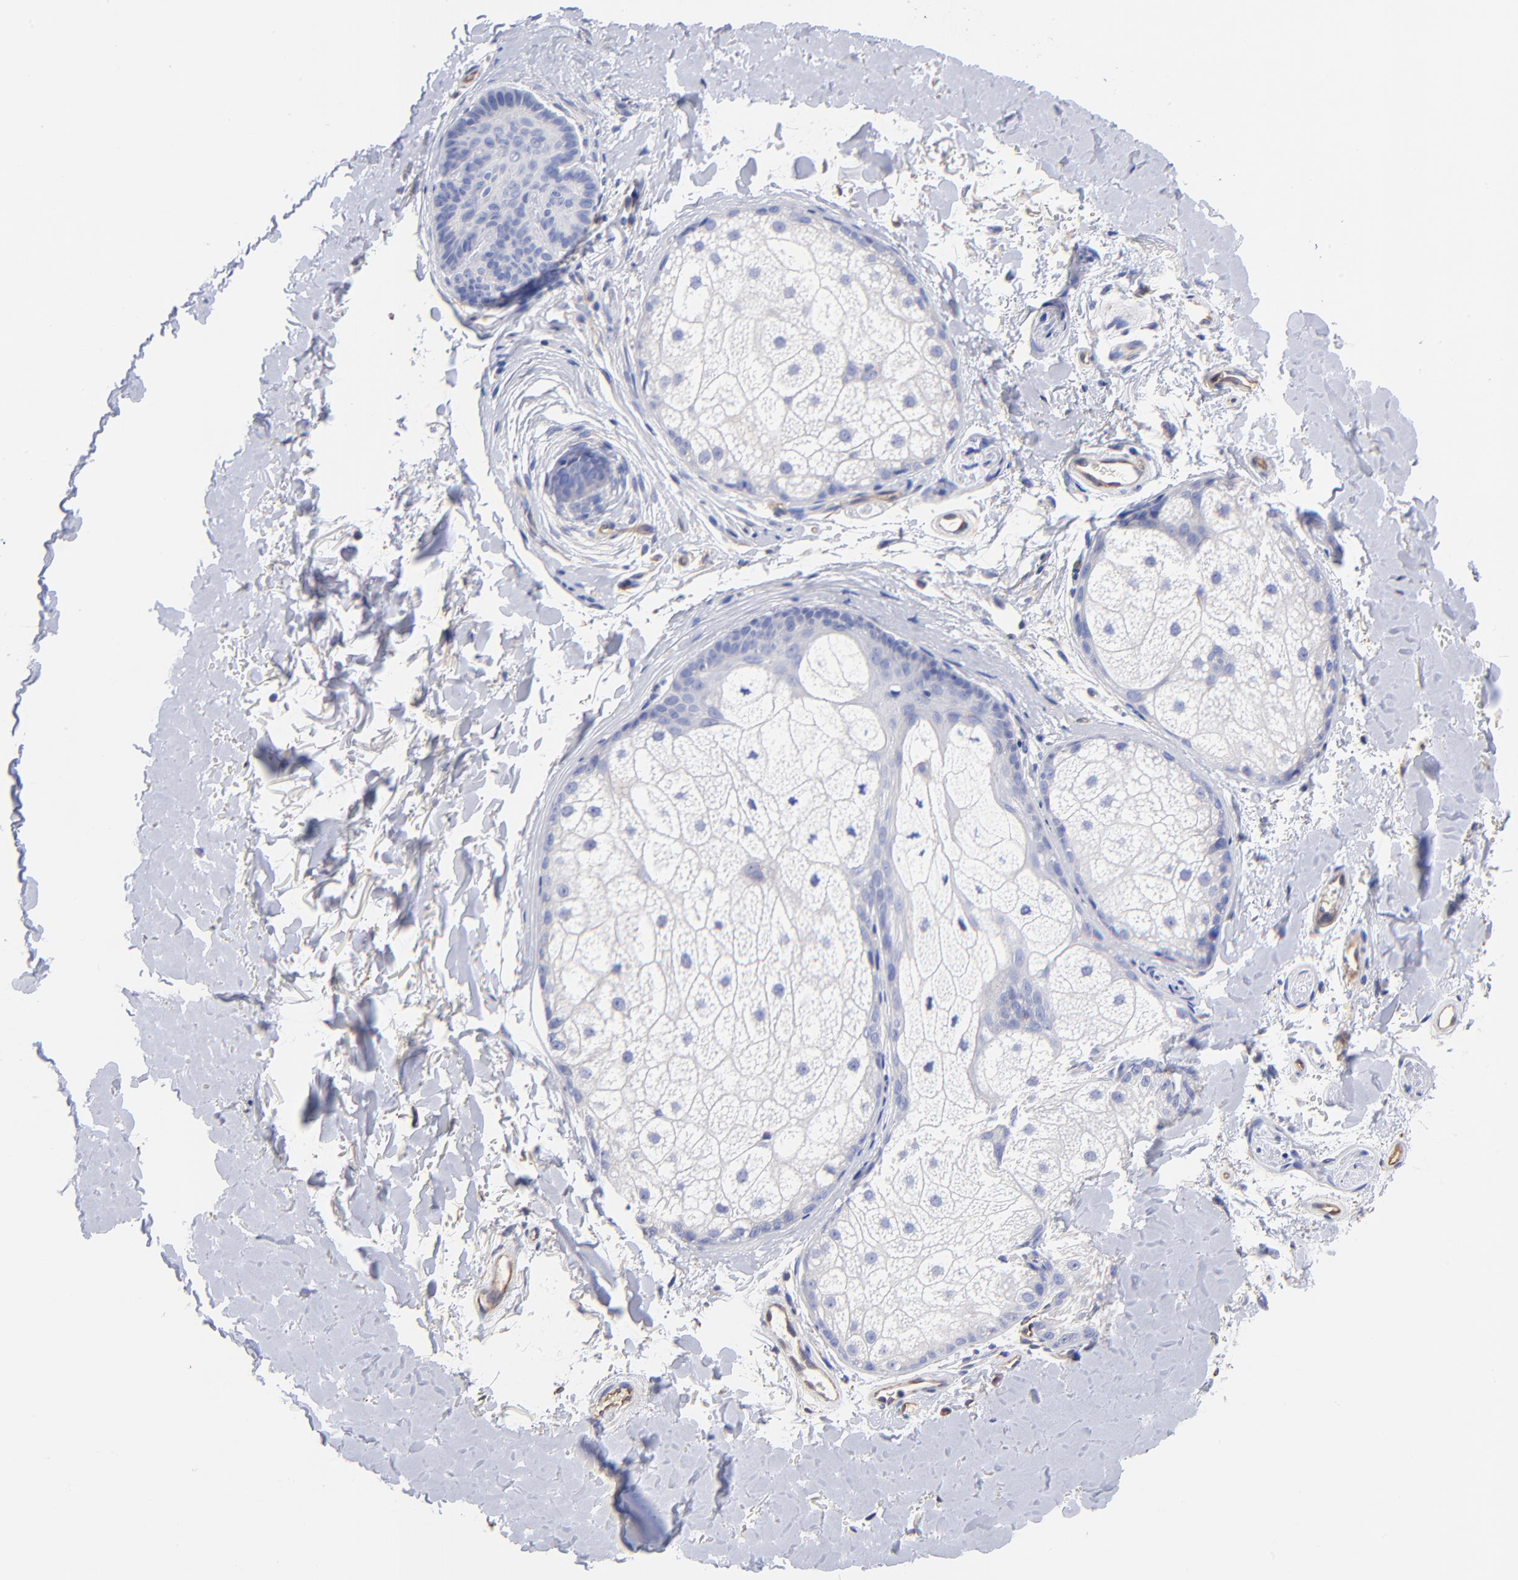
{"staining": {"intensity": "negative", "quantity": "none", "location": "none"}, "tissue": "skin", "cell_type": "Fibroblasts", "image_type": "normal", "snomed": [{"axis": "morphology", "description": "Normal tissue, NOS"}, {"axis": "topography", "description": "Skin"}], "caption": "This image is of benign skin stained with immunohistochemistry to label a protein in brown with the nuclei are counter-stained blue. There is no staining in fibroblasts.", "gene": "SLC44A2", "patient": {"sex": "male", "age": 63}}